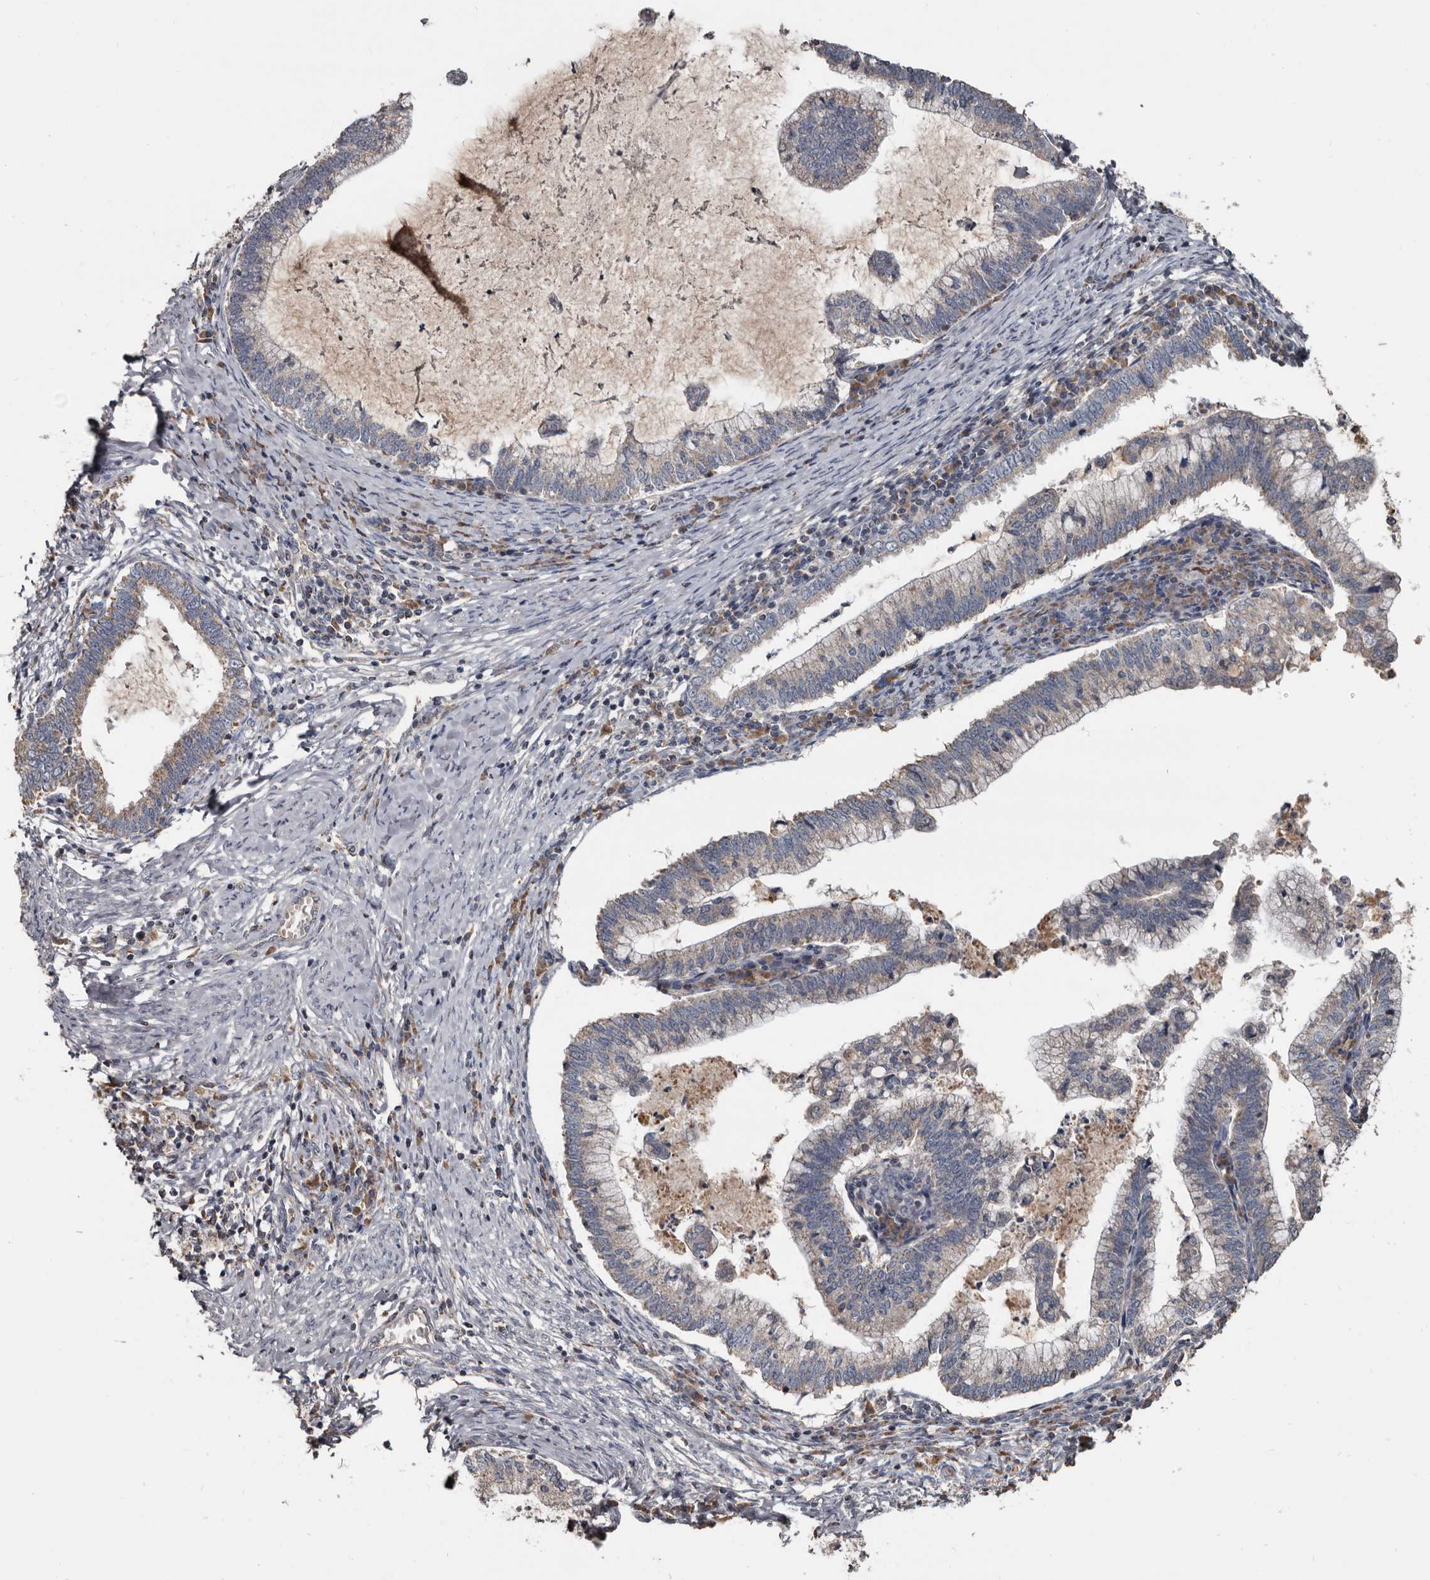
{"staining": {"intensity": "weak", "quantity": "<25%", "location": "cytoplasmic/membranous"}, "tissue": "cervical cancer", "cell_type": "Tumor cells", "image_type": "cancer", "snomed": [{"axis": "morphology", "description": "Adenocarcinoma, NOS"}, {"axis": "topography", "description": "Cervix"}], "caption": "This is an immunohistochemistry (IHC) image of human adenocarcinoma (cervical). There is no positivity in tumor cells.", "gene": "GREB1", "patient": {"sex": "female", "age": 36}}